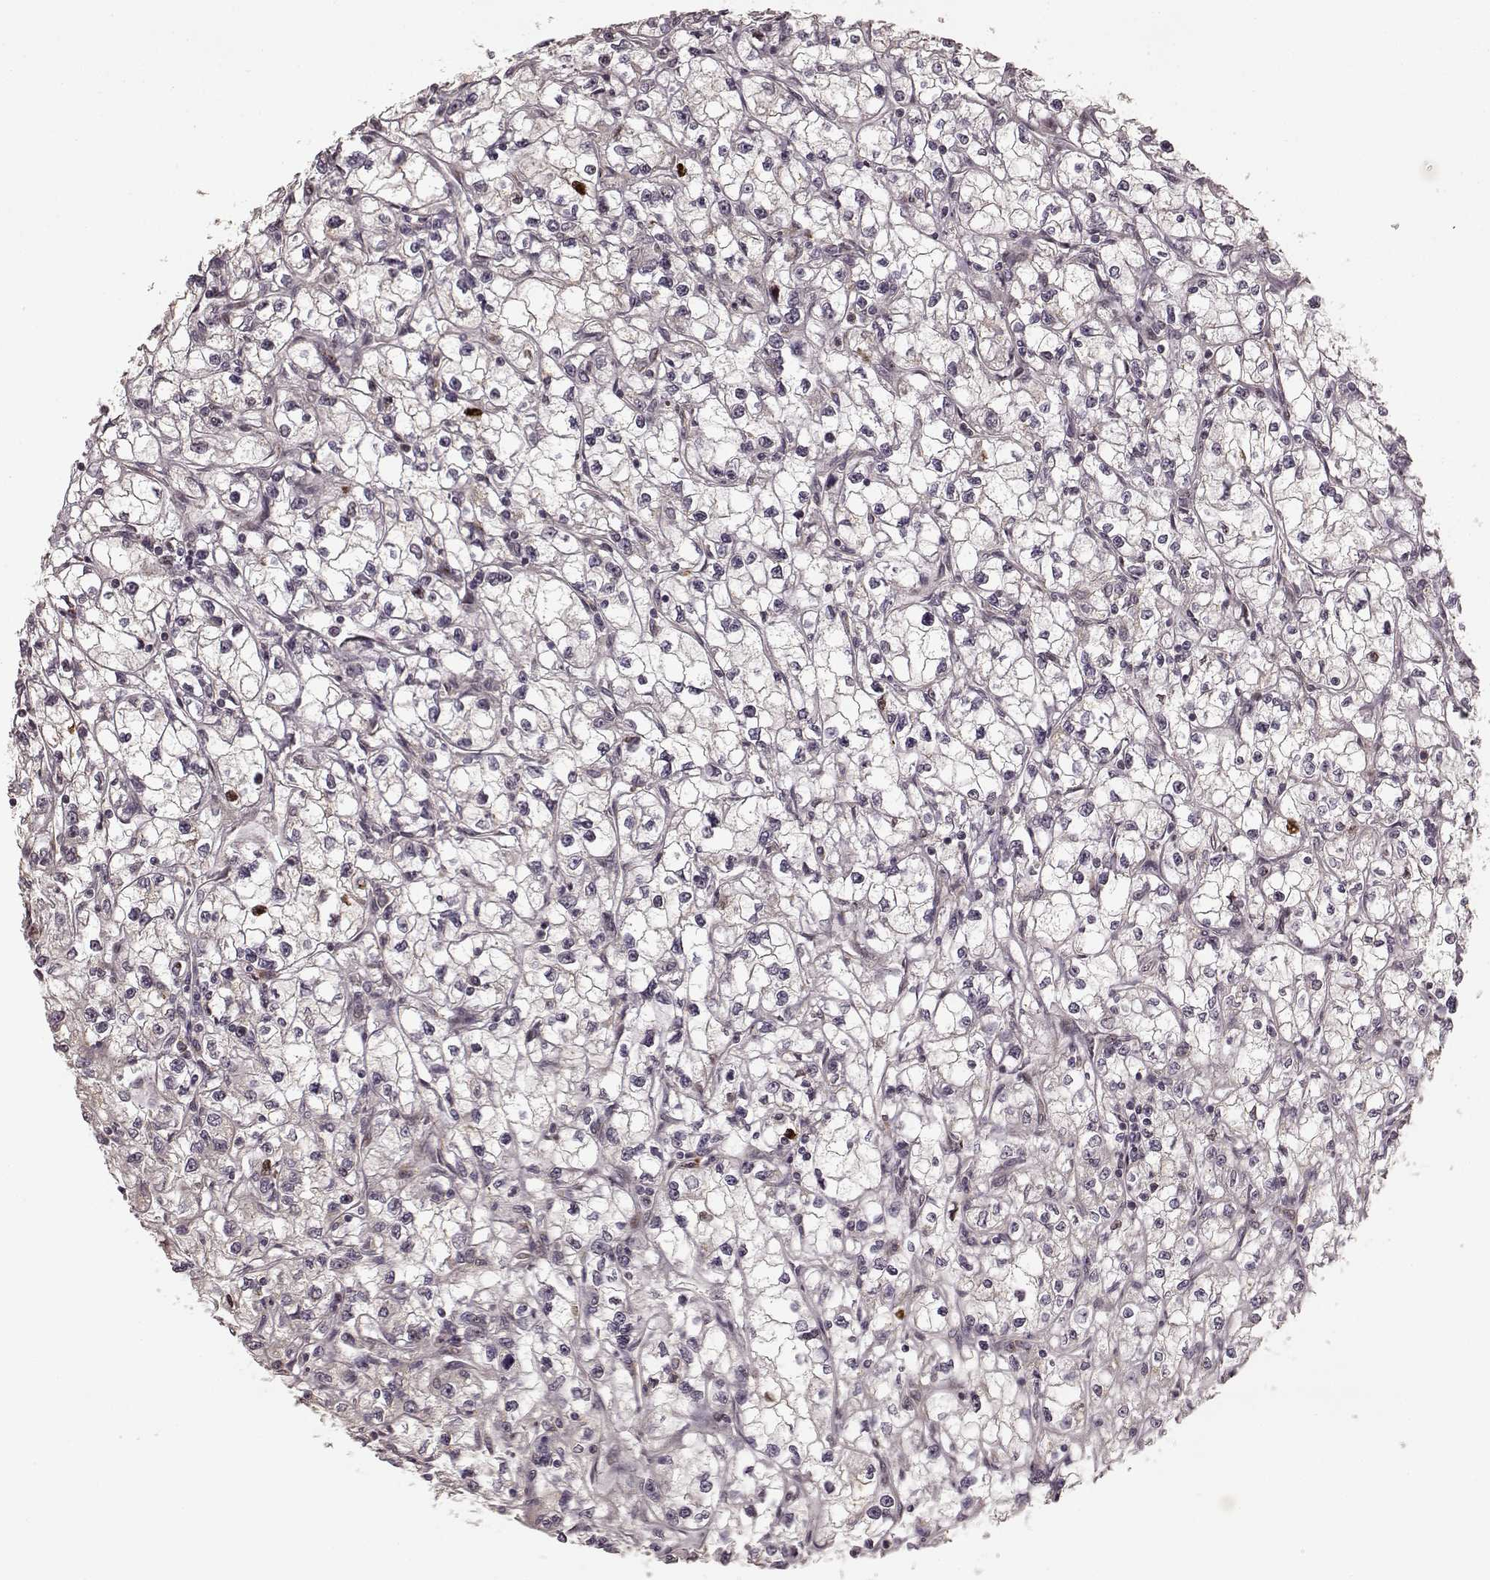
{"staining": {"intensity": "negative", "quantity": "none", "location": "none"}, "tissue": "renal cancer", "cell_type": "Tumor cells", "image_type": "cancer", "snomed": [{"axis": "morphology", "description": "Adenocarcinoma, NOS"}, {"axis": "topography", "description": "Kidney"}], "caption": "Tumor cells show no significant protein positivity in renal cancer.", "gene": "SLC12A9", "patient": {"sex": "male", "age": 67}}